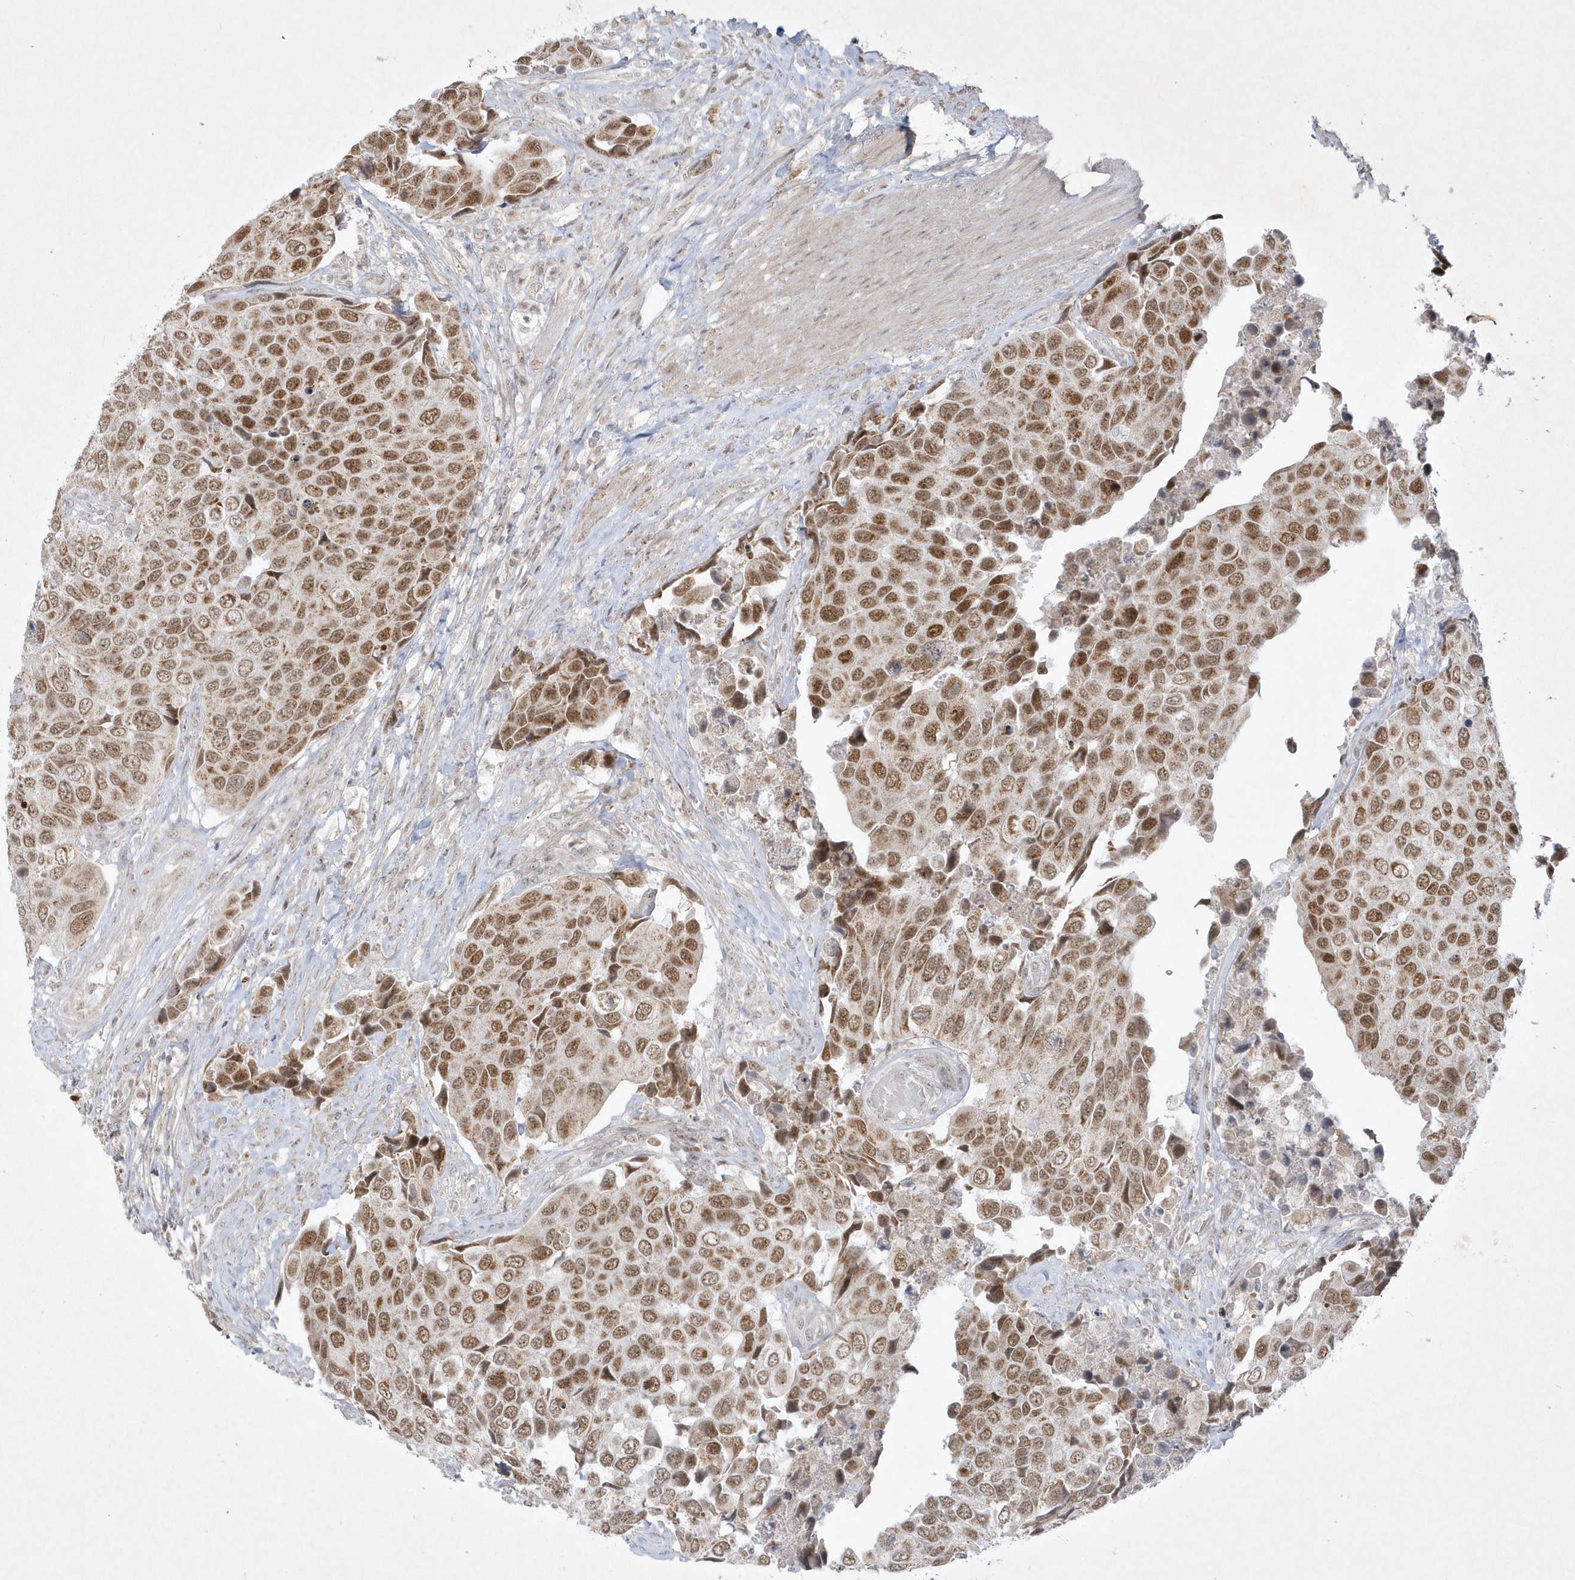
{"staining": {"intensity": "strong", "quantity": ">75%", "location": "nuclear"}, "tissue": "urothelial cancer", "cell_type": "Tumor cells", "image_type": "cancer", "snomed": [{"axis": "morphology", "description": "Urothelial carcinoma, High grade"}, {"axis": "topography", "description": "Urinary bladder"}], "caption": "High-grade urothelial carcinoma was stained to show a protein in brown. There is high levels of strong nuclear positivity in approximately >75% of tumor cells. The protein is shown in brown color, while the nuclei are stained blue.", "gene": "CPSF3", "patient": {"sex": "male", "age": 74}}